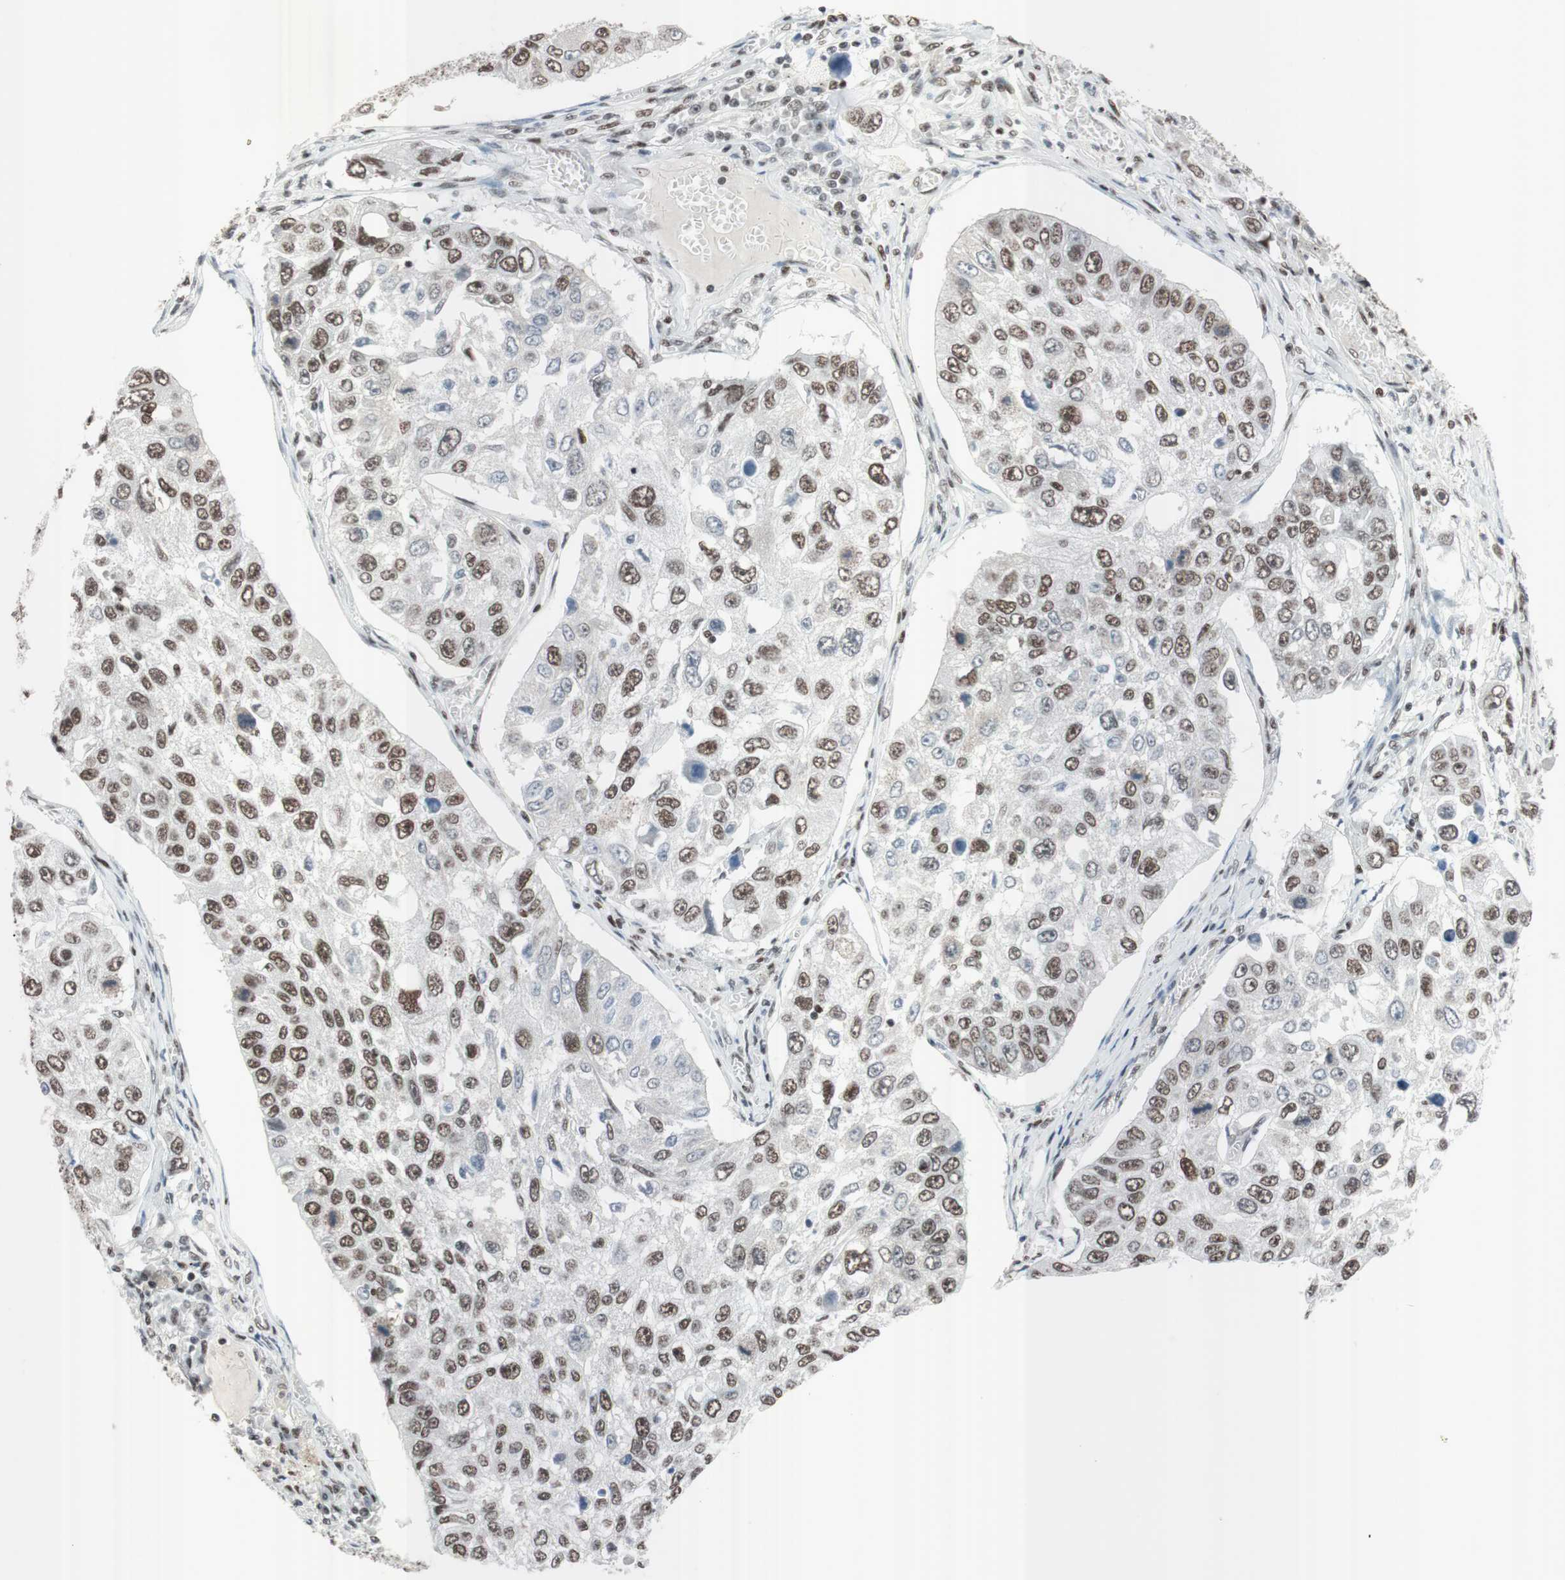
{"staining": {"intensity": "weak", "quantity": "25%-75%", "location": "nuclear"}, "tissue": "lung cancer", "cell_type": "Tumor cells", "image_type": "cancer", "snomed": [{"axis": "morphology", "description": "Squamous cell carcinoma, NOS"}, {"axis": "topography", "description": "Lung"}], "caption": "Protein analysis of squamous cell carcinoma (lung) tissue reveals weak nuclear positivity in about 25%-75% of tumor cells.", "gene": "ARID1A", "patient": {"sex": "male", "age": 71}}